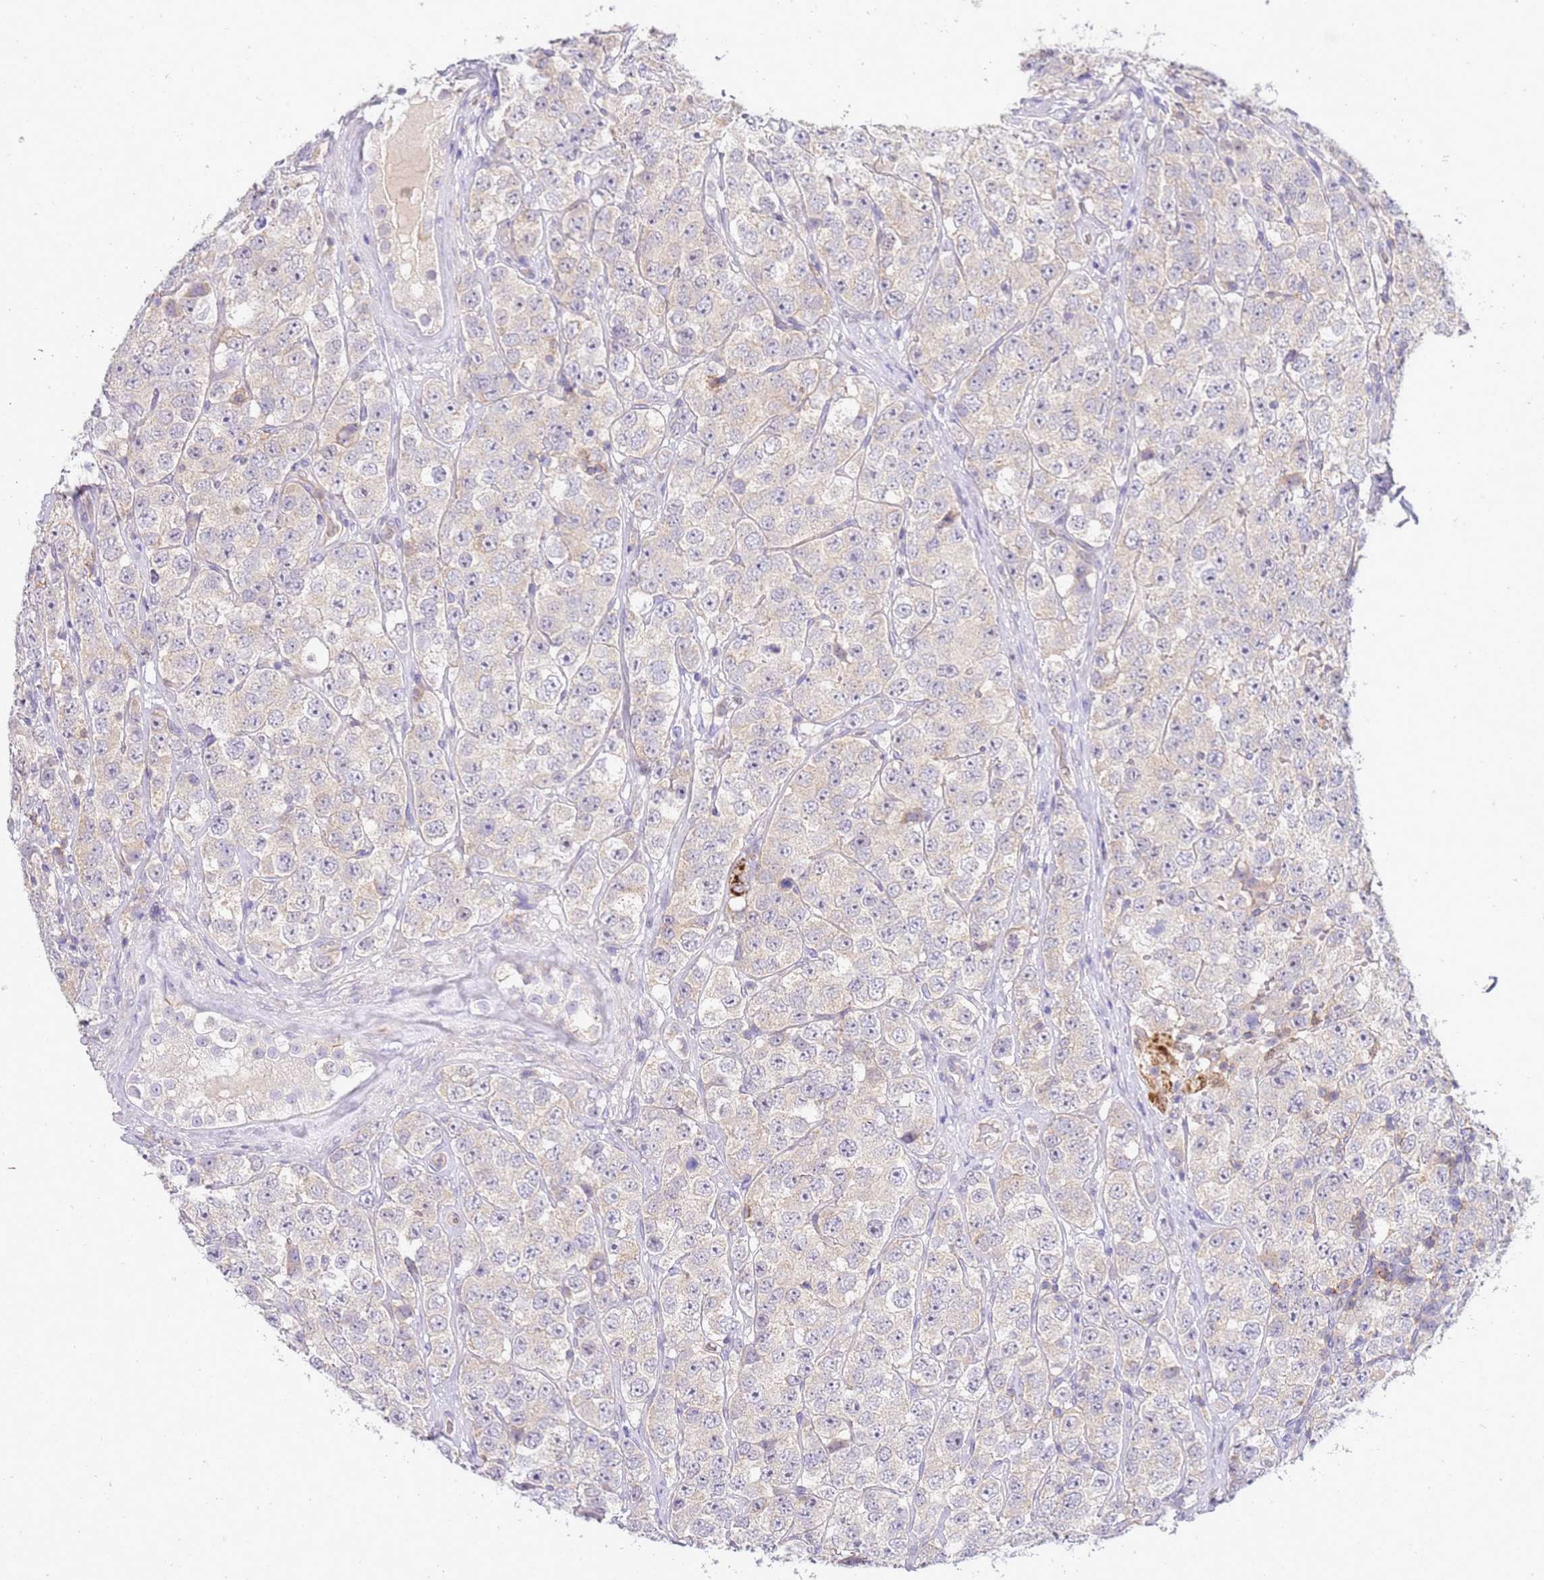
{"staining": {"intensity": "negative", "quantity": "none", "location": "none"}, "tissue": "testis cancer", "cell_type": "Tumor cells", "image_type": "cancer", "snomed": [{"axis": "morphology", "description": "Seminoma, NOS"}, {"axis": "topography", "description": "Testis"}], "caption": "Image shows no protein expression in tumor cells of testis cancer tissue.", "gene": "STK25", "patient": {"sex": "male", "age": 28}}